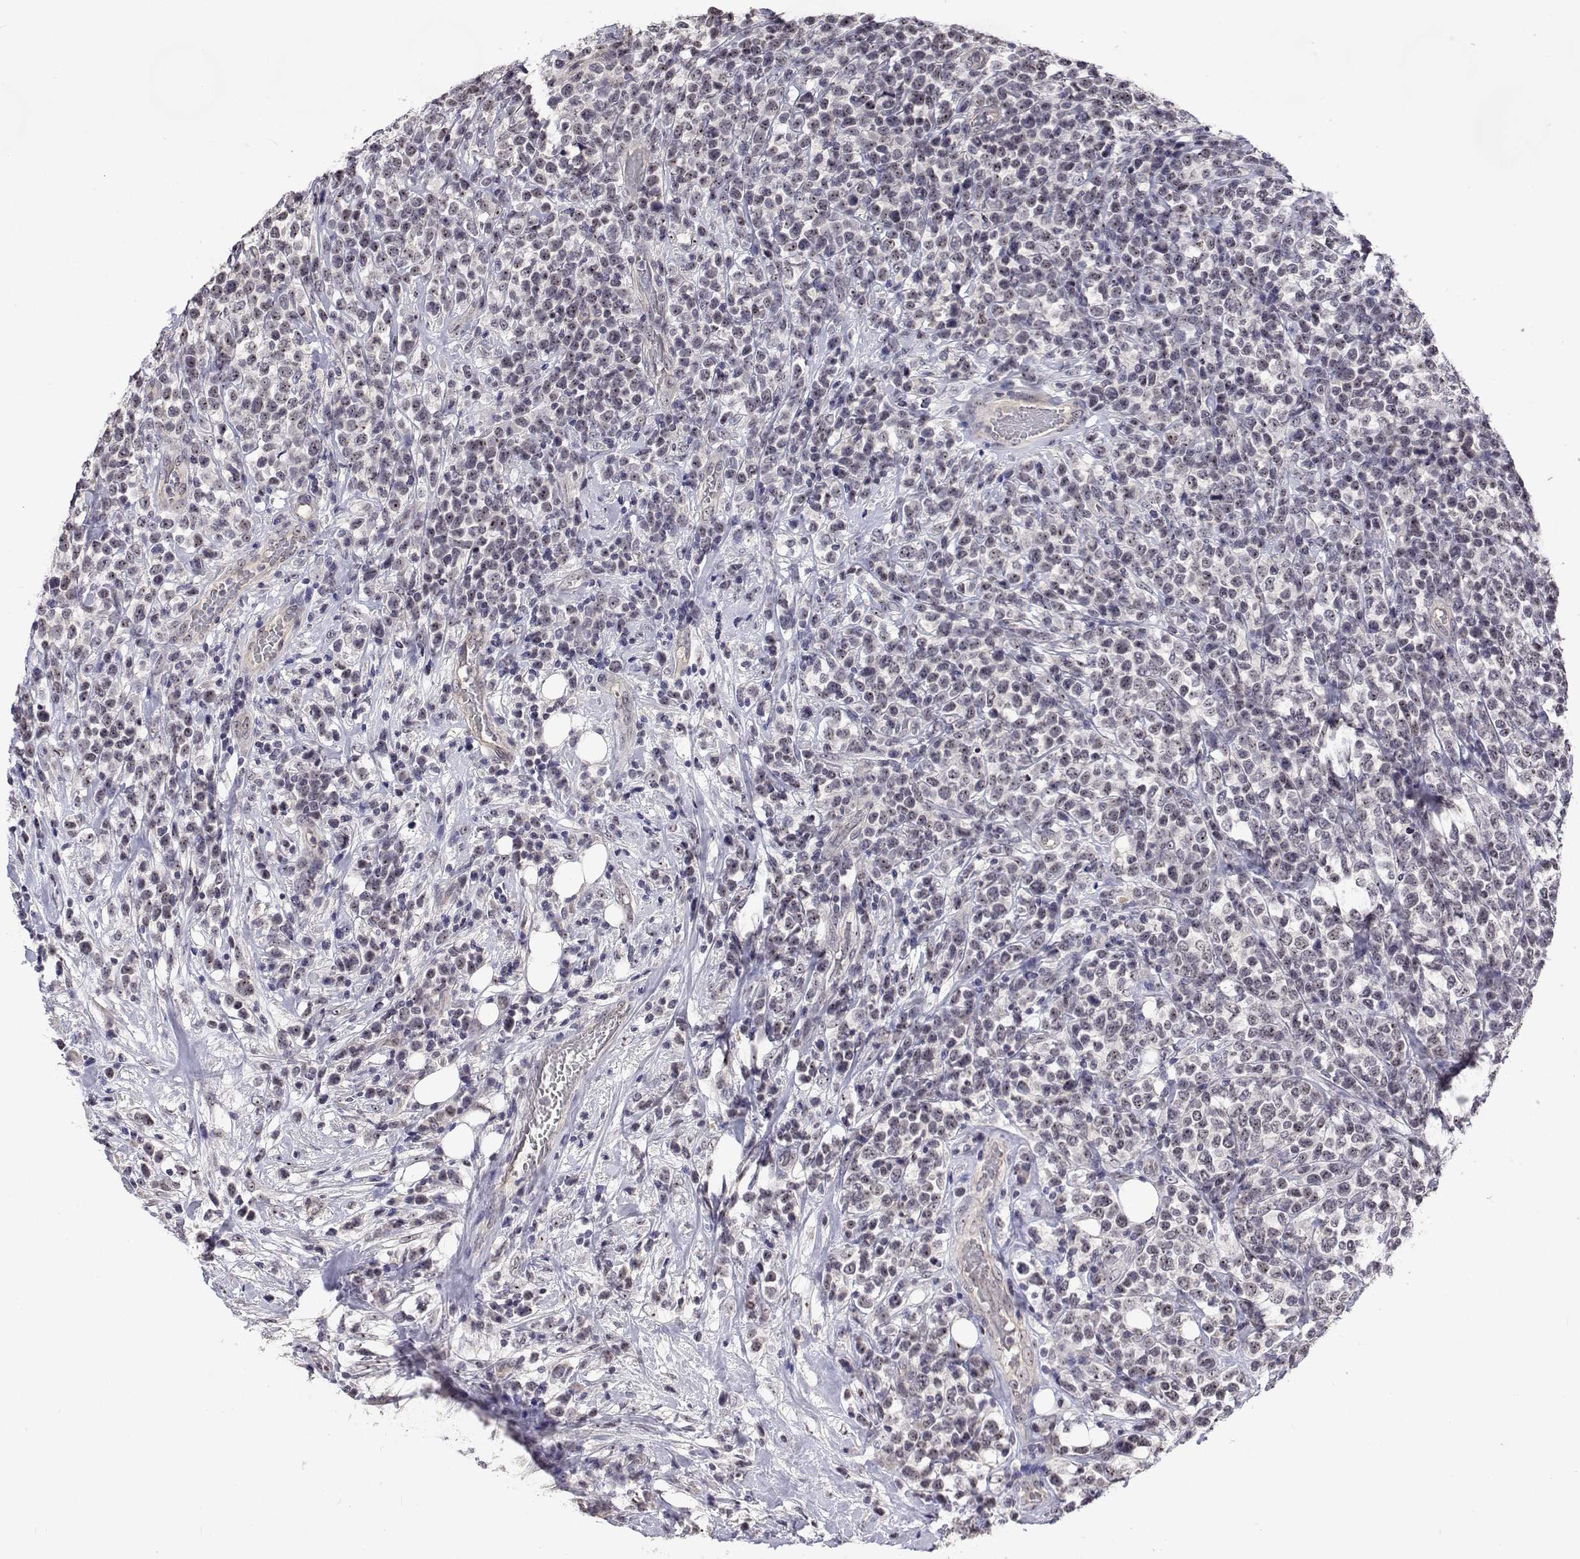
{"staining": {"intensity": "negative", "quantity": "none", "location": "none"}, "tissue": "lymphoma", "cell_type": "Tumor cells", "image_type": "cancer", "snomed": [{"axis": "morphology", "description": "Malignant lymphoma, non-Hodgkin's type, High grade"}, {"axis": "topography", "description": "Soft tissue"}], "caption": "High power microscopy image of an immunohistochemistry histopathology image of lymphoma, revealing no significant expression in tumor cells.", "gene": "NHP2", "patient": {"sex": "female", "age": 56}}